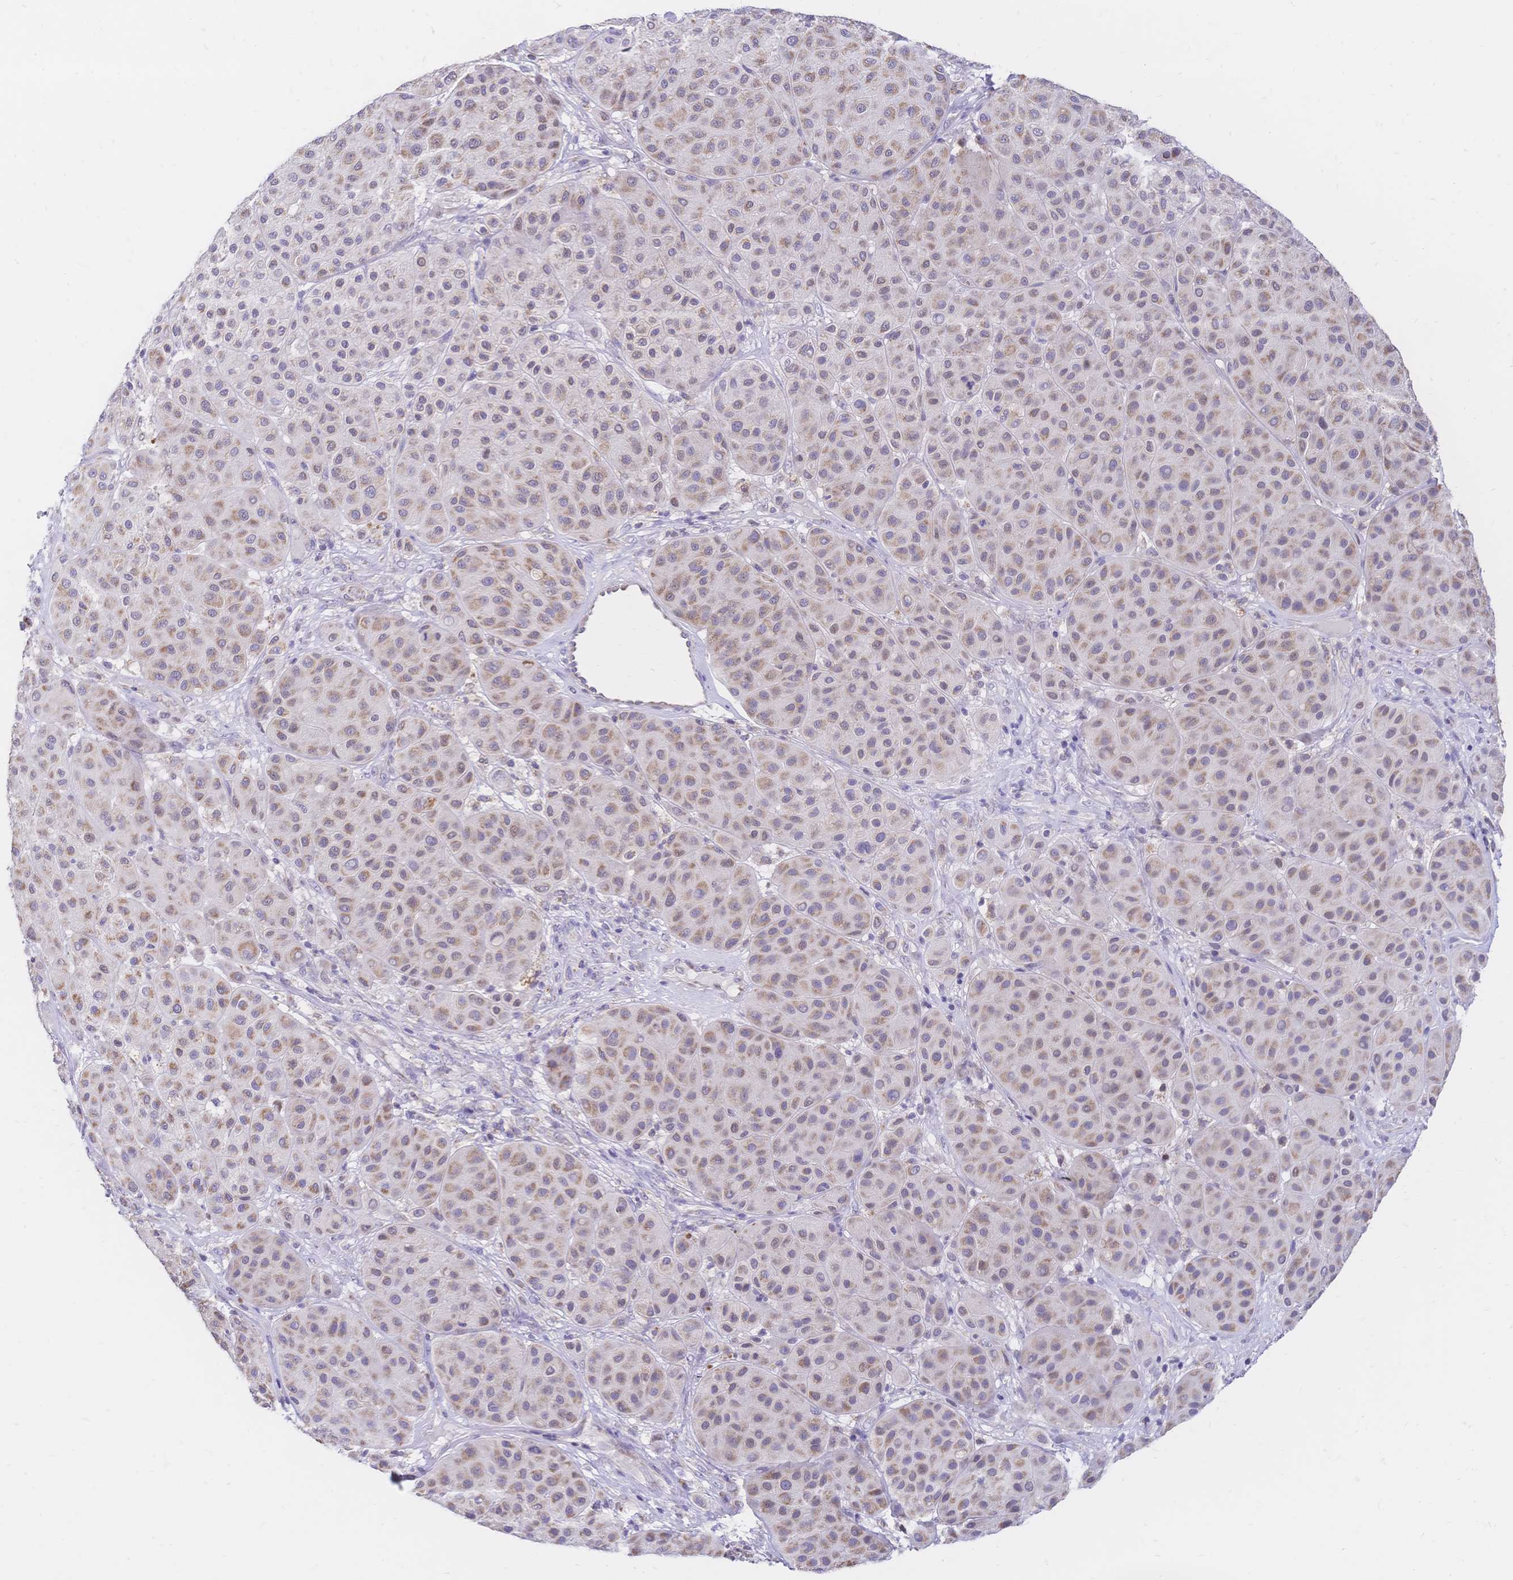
{"staining": {"intensity": "weak", "quantity": ">75%", "location": "cytoplasmic/membranous"}, "tissue": "melanoma", "cell_type": "Tumor cells", "image_type": "cancer", "snomed": [{"axis": "morphology", "description": "Malignant melanoma, Metastatic site"}, {"axis": "topography", "description": "Smooth muscle"}], "caption": "Immunohistochemistry (DAB) staining of melanoma displays weak cytoplasmic/membranous protein positivity in about >75% of tumor cells.", "gene": "CLEC18B", "patient": {"sex": "male", "age": 41}}